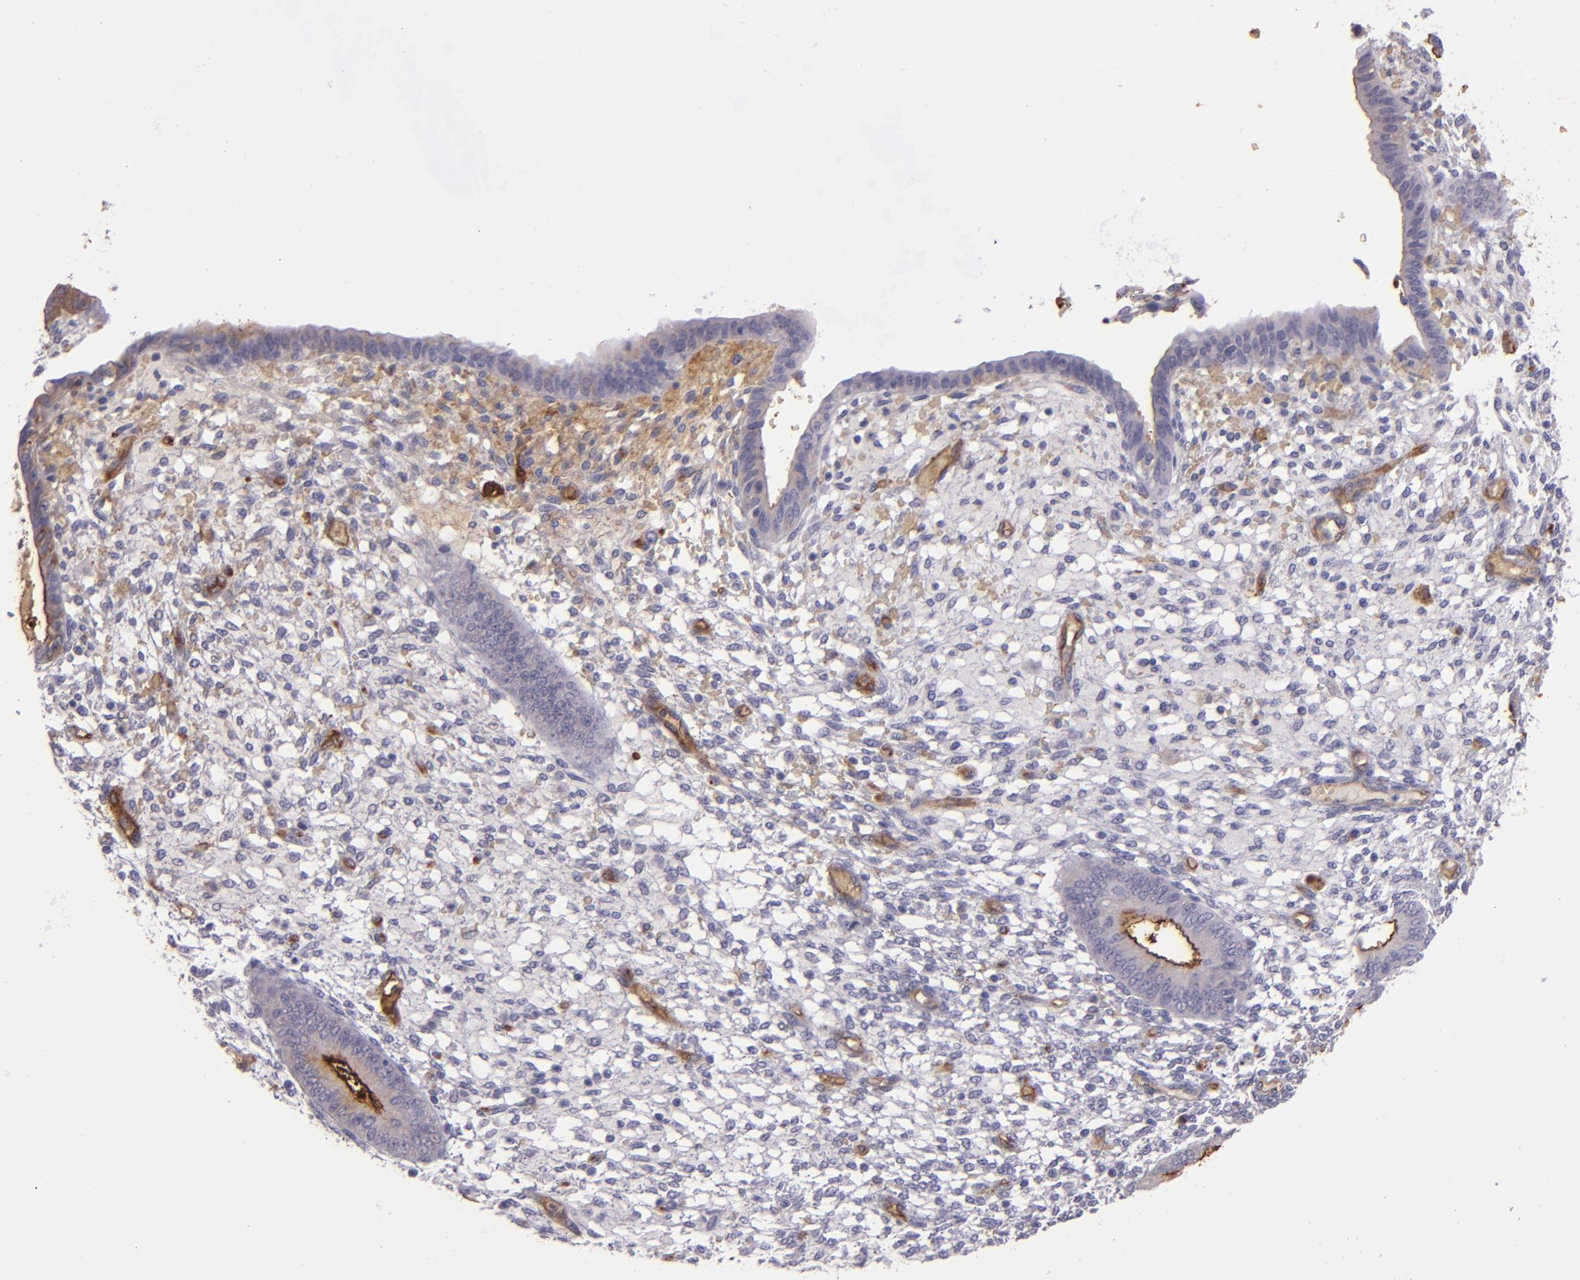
{"staining": {"intensity": "negative", "quantity": "none", "location": "none"}, "tissue": "endometrium", "cell_type": "Cells in endometrial stroma", "image_type": "normal", "snomed": [{"axis": "morphology", "description": "Normal tissue, NOS"}, {"axis": "topography", "description": "Endometrium"}], "caption": "This is a photomicrograph of IHC staining of normal endometrium, which shows no staining in cells in endometrial stroma. (DAB (3,3'-diaminobenzidine) IHC visualized using brightfield microscopy, high magnification).", "gene": "ACE", "patient": {"sex": "female", "age": 42}}